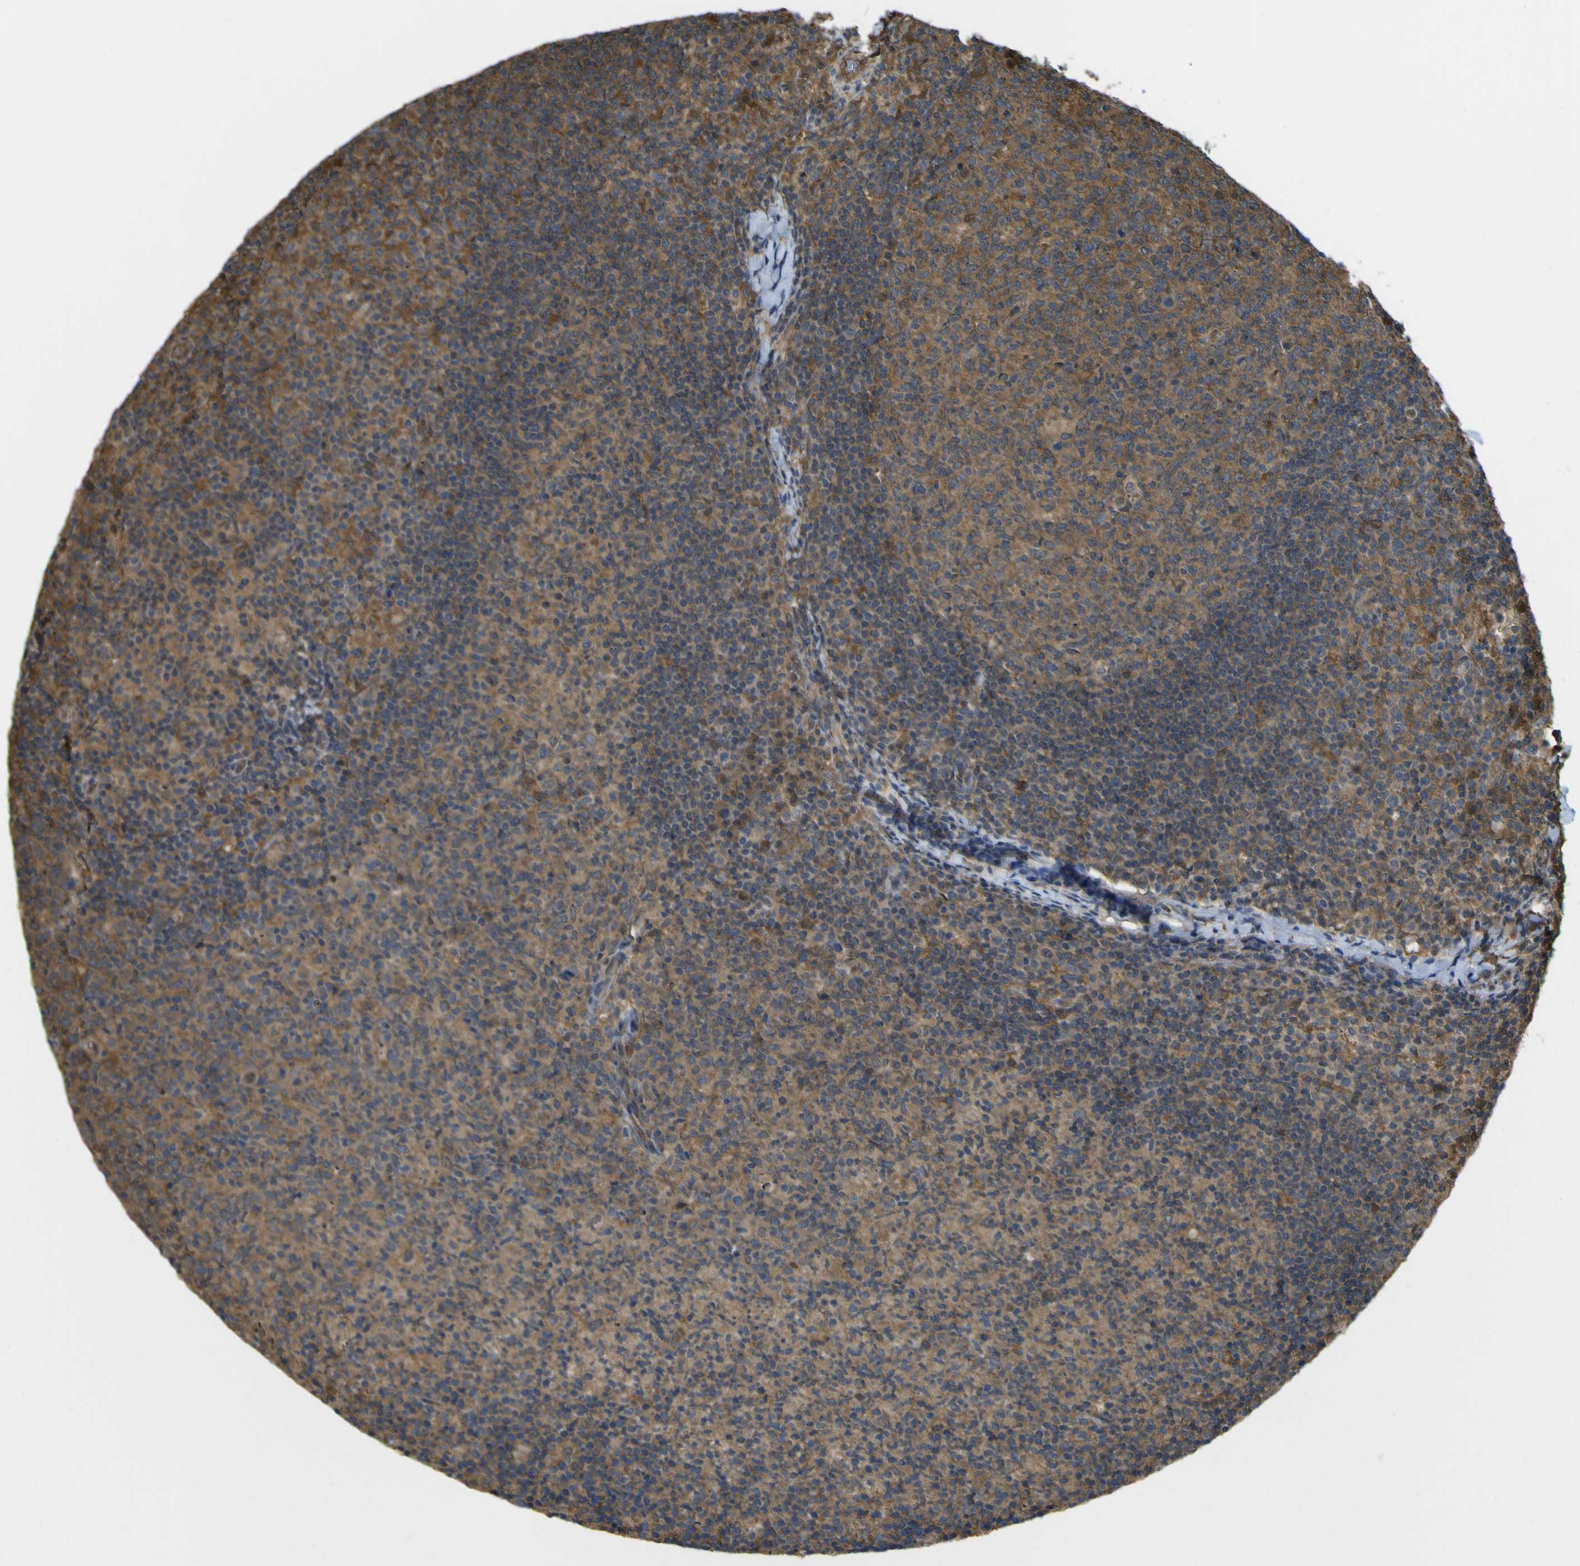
{"staining": {"intensity": "moderate", "quantity": ">75%", "location": "cytoplasmic/membranous"}, "tissue": "lymph node", "cell_type": "Germinal center cells", "image_type": "normal", "snomed": [{"axis": "morphology", "description": "Normal tissue, NOS"}, {"axis": "morphology", "description": "Inflammation, NOS"}, {"axis": "topography", "description": "Lymph node"}], "caption": "A brown stain highlights moderate cytoplasmic/membranous expression of a protein in germinal center cells of normal lymph node.", "gene": "YWHAG", "patient": {"sex": "male", "age": 55}}